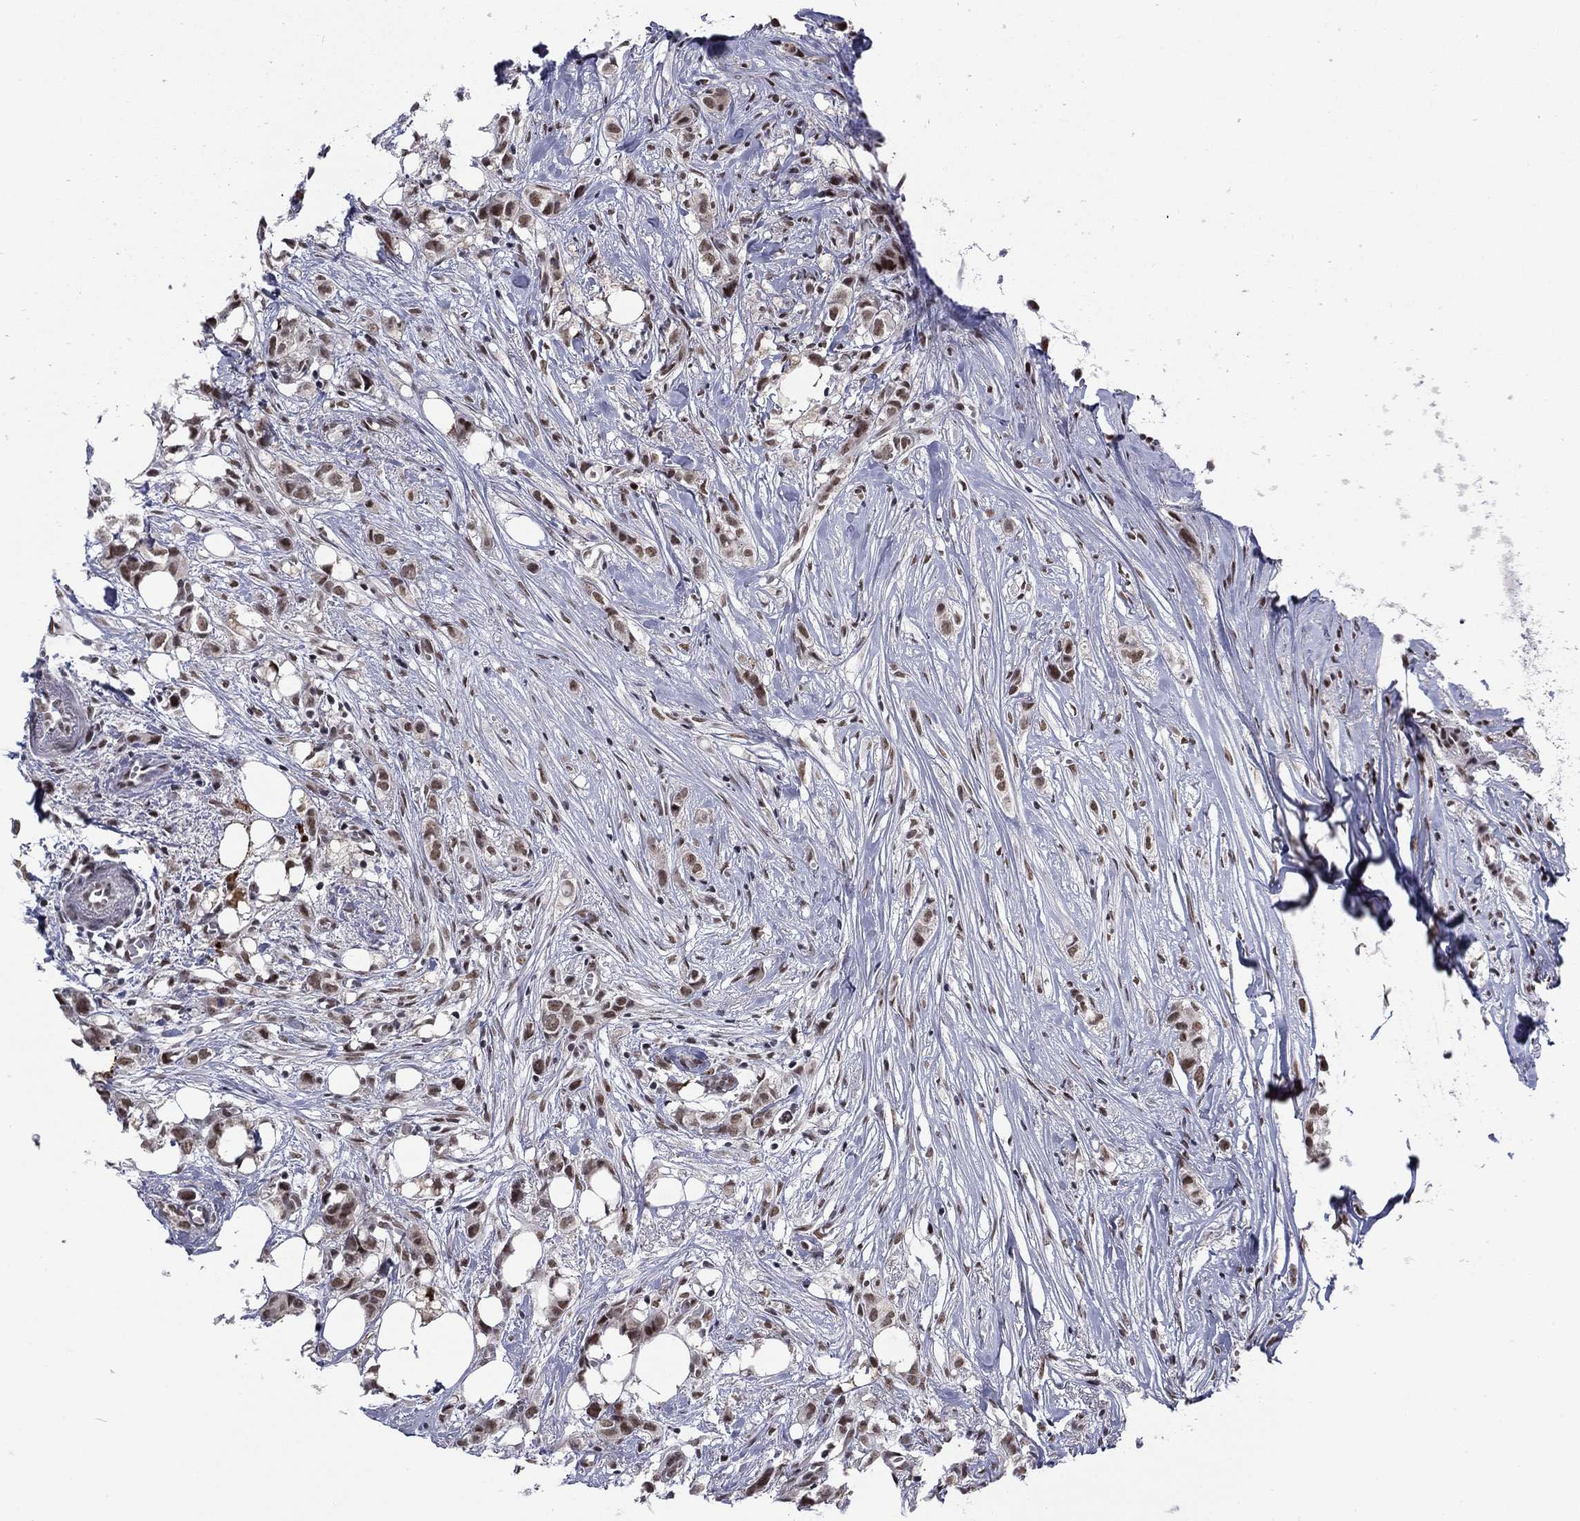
{"staining": {"intensity": "moderate", "quantity": "25%-75%", "location": "nuclear"}, "tissue": "breast cancer", "cell_type": "Tumor cells", "image_type": "cancer", "snomed": [{"axis": "morphology", "description": "Duct carcinoma"}, {"axis": "topography", "description": "Breast"}], "caption": "Intraductal carcinoma (breast) stained with a brown dye demonstrates moderate nuclear positive staining in approximately 25%-75% of tumor cells.", "gene": "ETV5", "patient": {"sex": "female", "age": 85}}